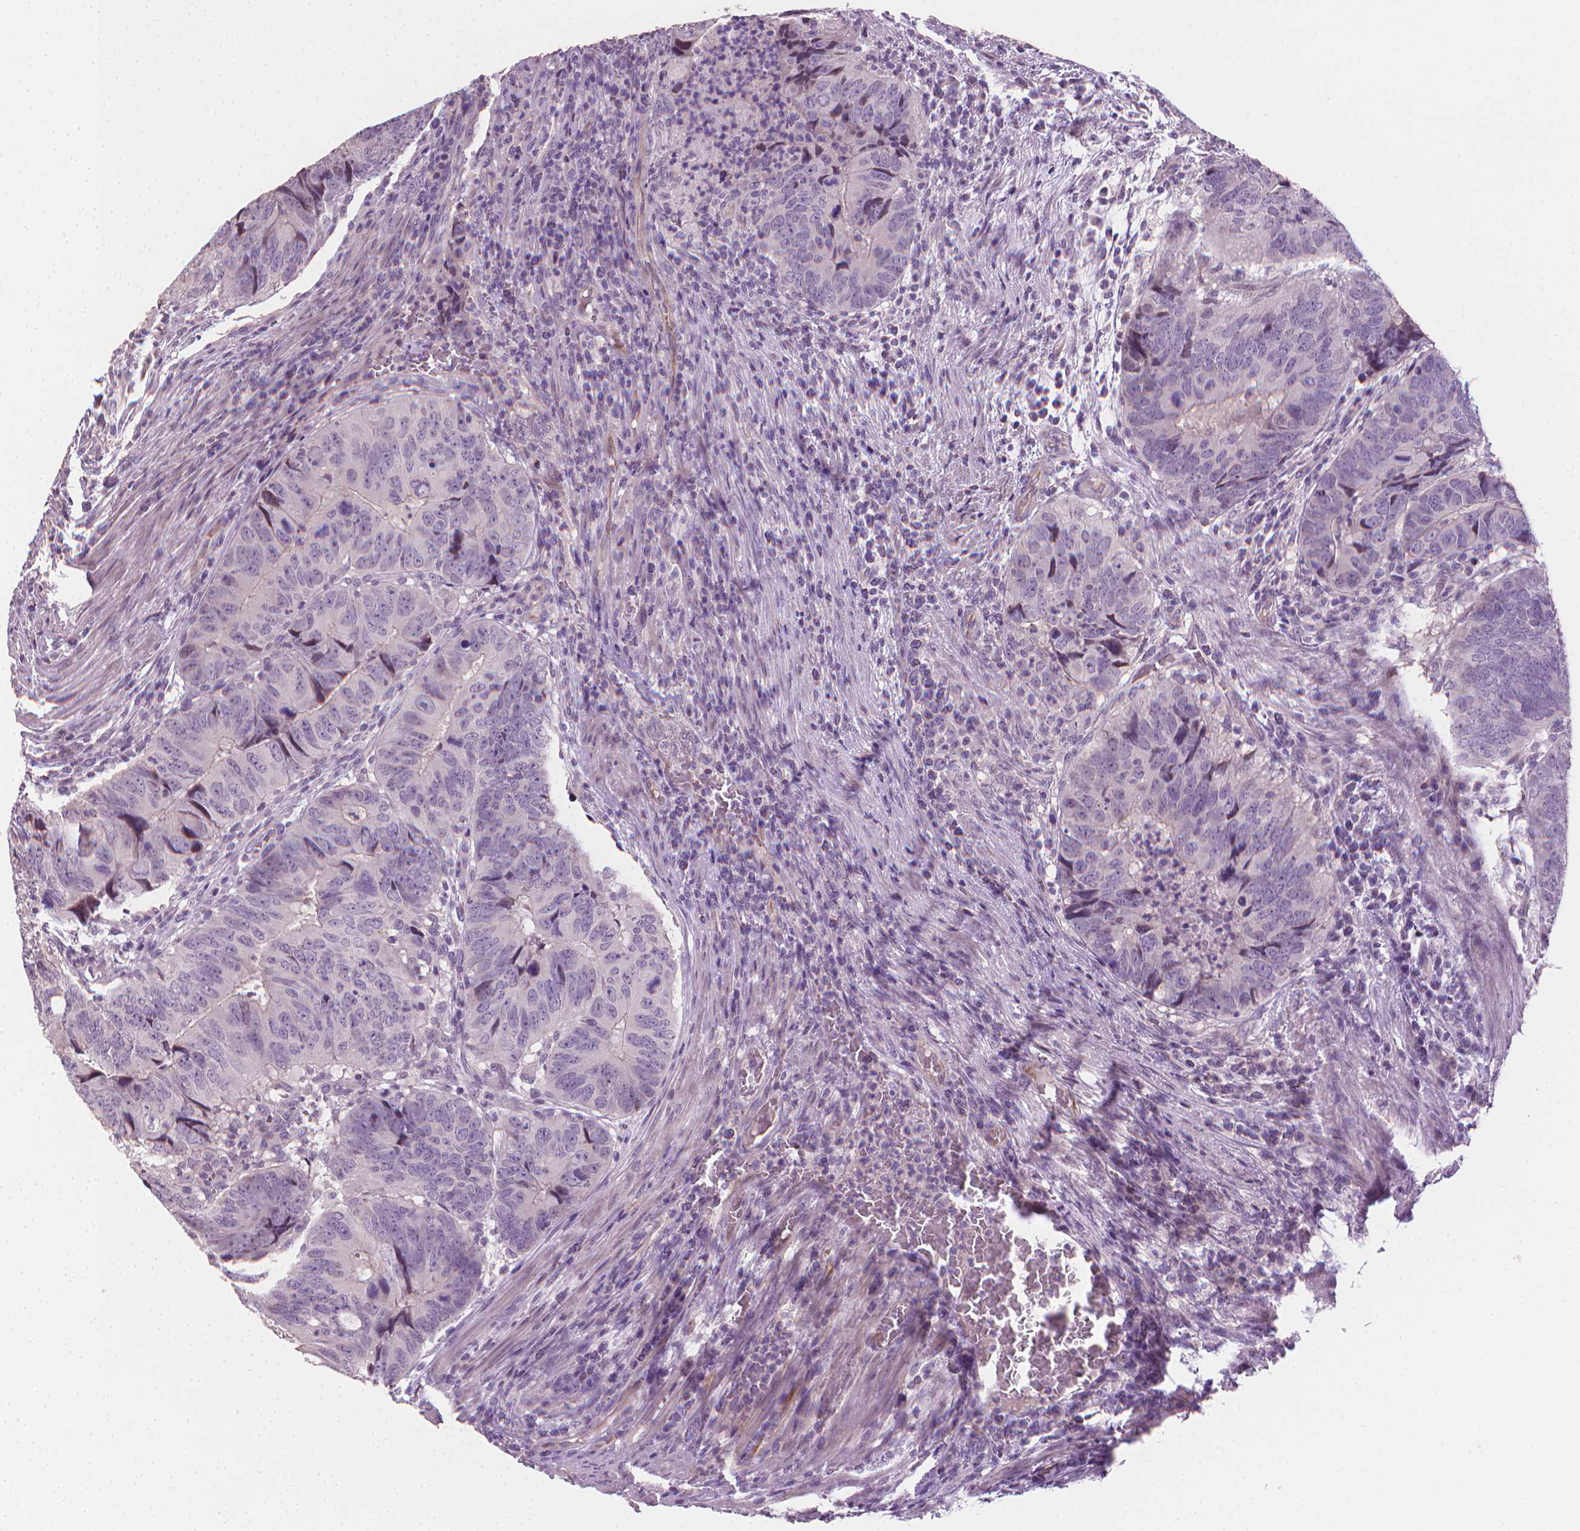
{"staining": {"intensity": "negative", "quantity": "none", "location": "none"}, "tissue": "colorectal cancer", "cell_type": "Tumor cells", "image_type": "cancer", "snomed": [{"axis": "morphology", "description": "Adenocarcinoma, NOS"}, {"axis": "topography", "description": "Colon"}], "caption": "A histopathology image of colorectal cancer stained for a protein demonstrates no brown staining in tumor cells.", "gene": "CLXN", "patient": {"sex": "male", "age": 79}}